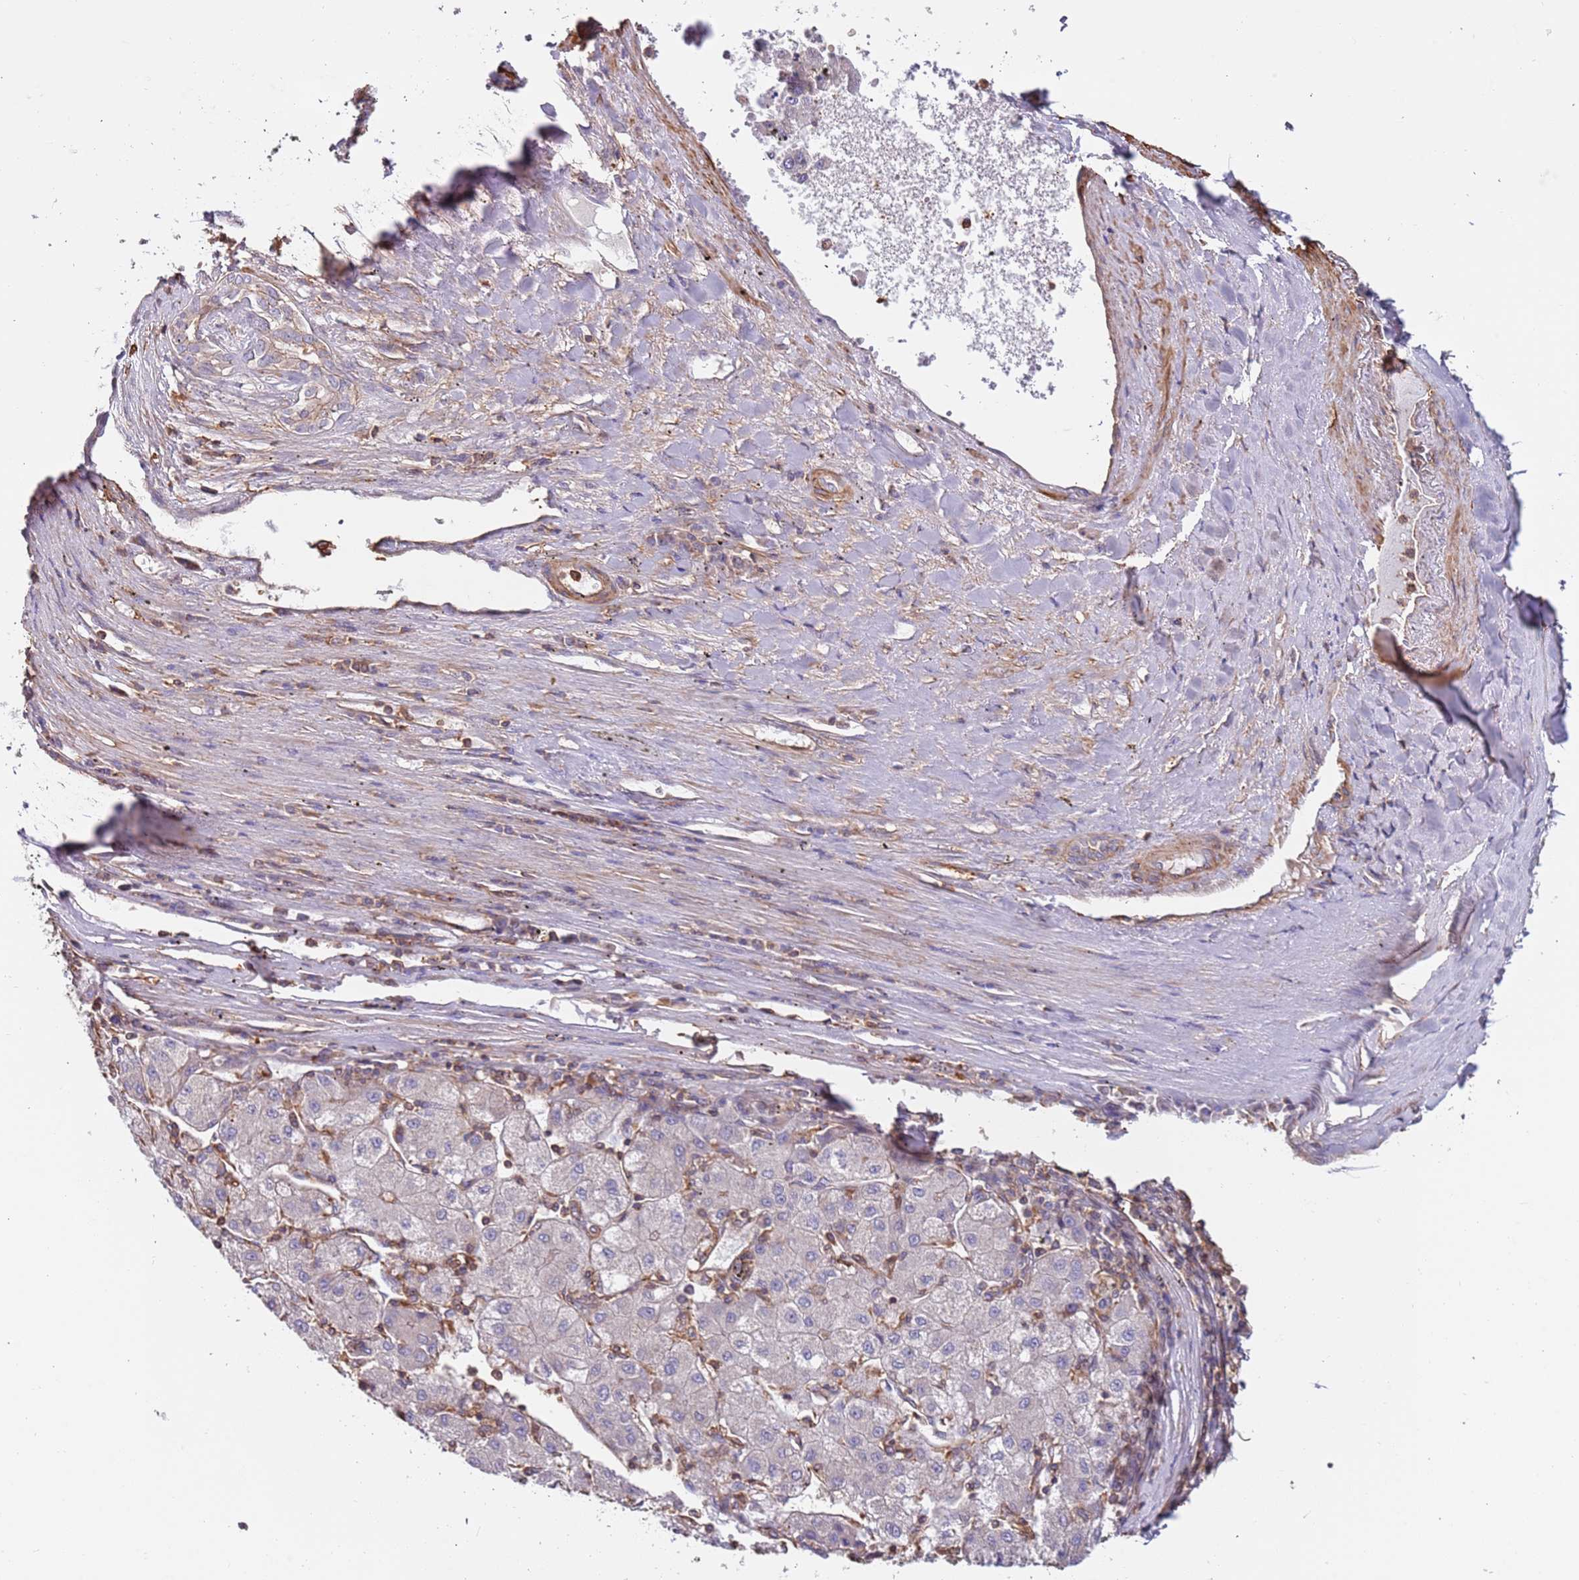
{"staining": {"intensity": "negative", "quantity": "none", "location": "none"}, "tissue": "liver cancer", "cell_type": "Tumor cells", "image_type": "cancer", "snomed": [{"axis": "morphology", "description": "Carcinoma, Hepatocellular, NOS"}, {"axis": "topography", "description": "Liver"}], "caption": "Image shows no protein expression in tumor cells of liver cancer tissue.", "gene": "SYT4", "patient": {"sex": "male", "age": 72}}